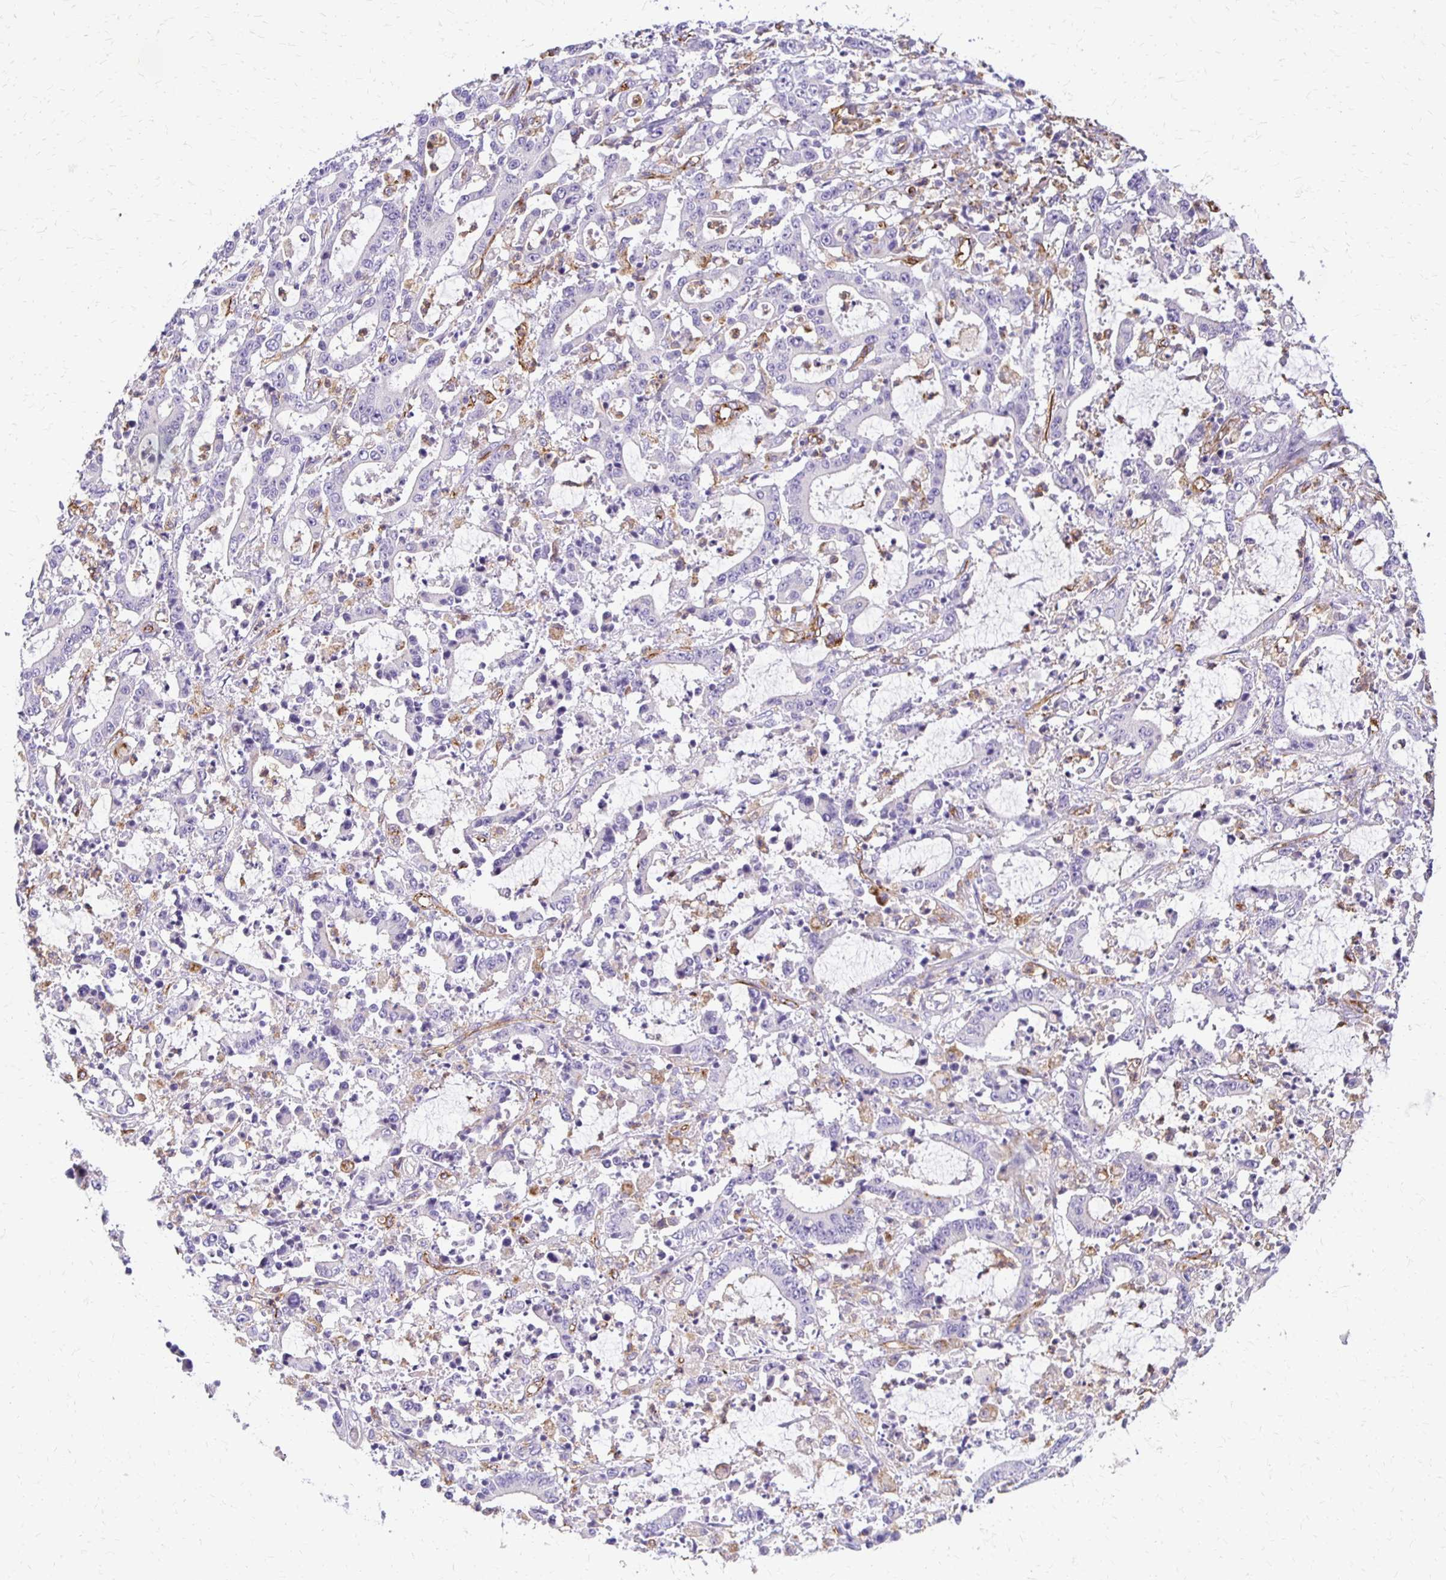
{"staining": {"intensity": "negative", "quantity": "none", "location": "none"}, "tissue": "stomach cancer", "cell_type": "Tumor cells", "image_type": "cancer", "snomed": [{"axis": "morphology", "description": "Adenocarcinoma, NOS"}, {"axis": "topography", "description": "Stomach, upper"}], "caption": "An immunohistochemistry photomicrograph of stomach cancer is shown. There is no staining in tumor cells of stomach cancer.", "gene": "TTYH1", "patient": {"sex": "male", "age": 68}}